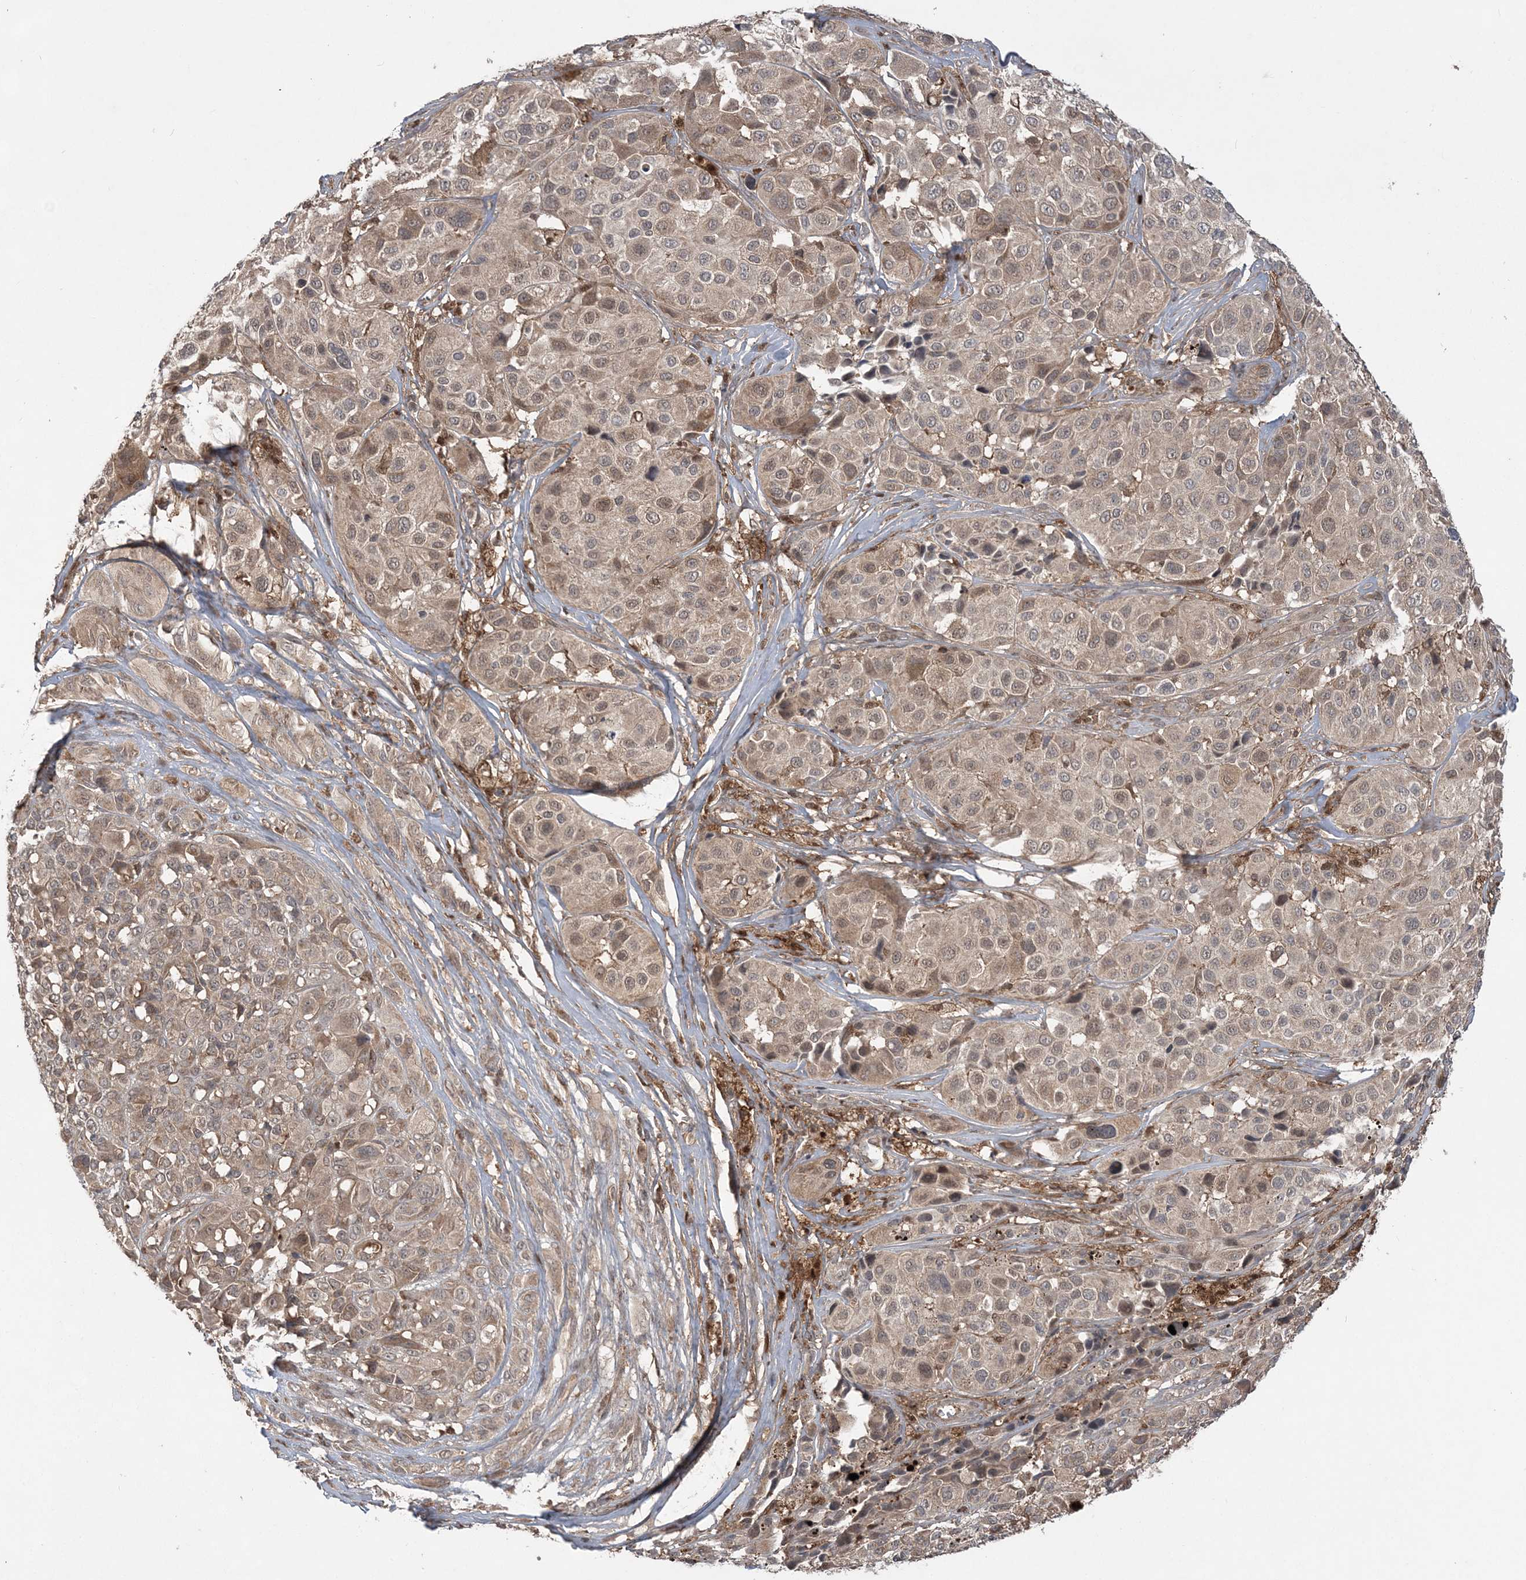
{"staining": {"intensity": "weak", "quantity": ">75%", "location": "cytoplasmic/membranous,nuclear"}, "tissue": "melanoma", "cell_type": "Tumor cells", "image_type": "cancer", "snomed": [{"axis": "morphology", "description": "Malignant melanoma, NOS"}, {"axis": "topography", "description": "Skin of trunk"}], "caption": "Melanoma stained with IHC reveals weak cytoplasmic/membranous and nuclear staining in approximately >75% of tumor cells.", "gene": "LACC1", "patient": {"sex": "male", "age": 71}}